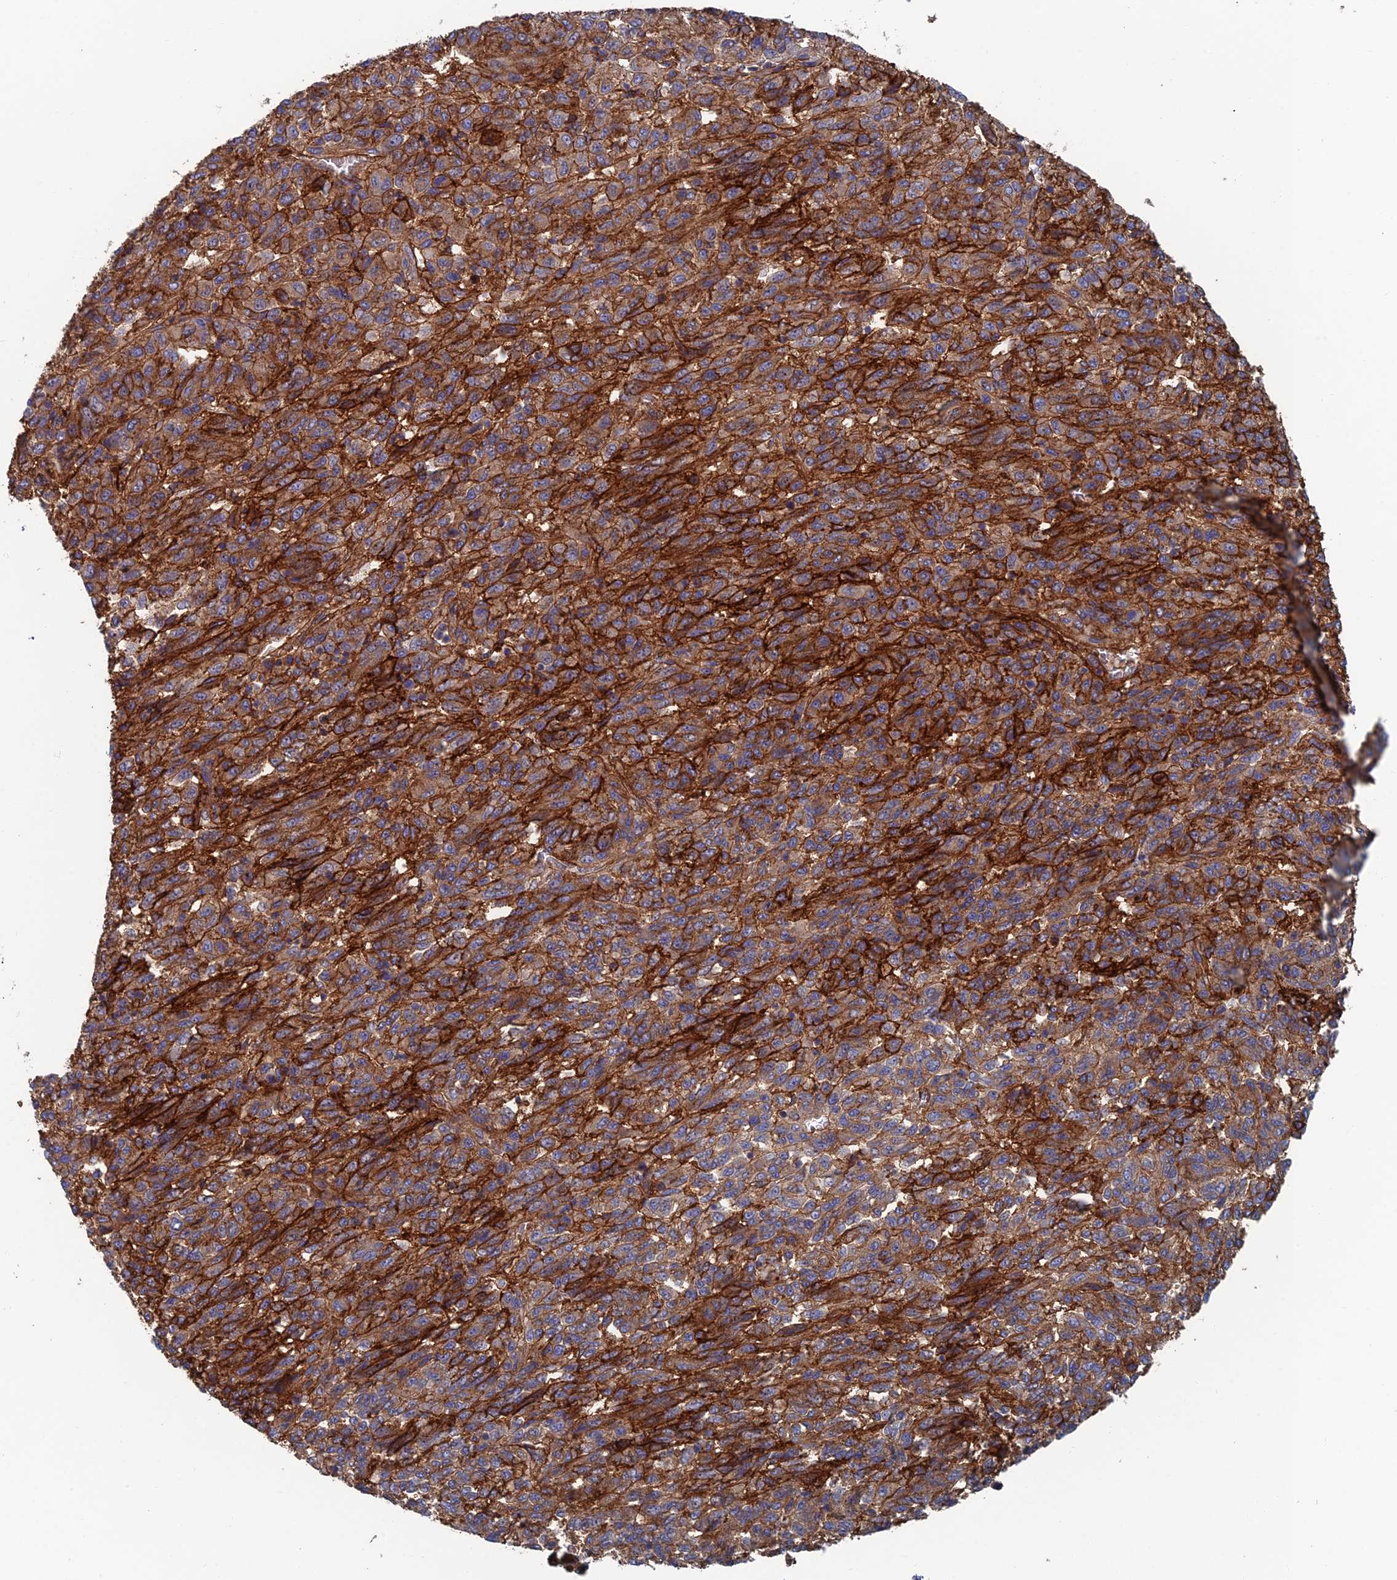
{"staining": {"intensity": "strong", "quantity": ">75%", "location": "cytoplasmic/membranous"}, "tissue": "melanoma", "cell_type": "Tumor cells", "image_type": "cancer", "snomed": [{"axis": "morphology", "description": "Malignant melanoma, Metastatic site"}, {"axis": "topography", "description": "Lung"}], "caption": "A high amount of strong cytoplasmic/membranous expression is seen in about >75% of tumor cells in melanoma tissue.", "gene": "SNX11", "patient": {"sex": "male", "age": 64}}